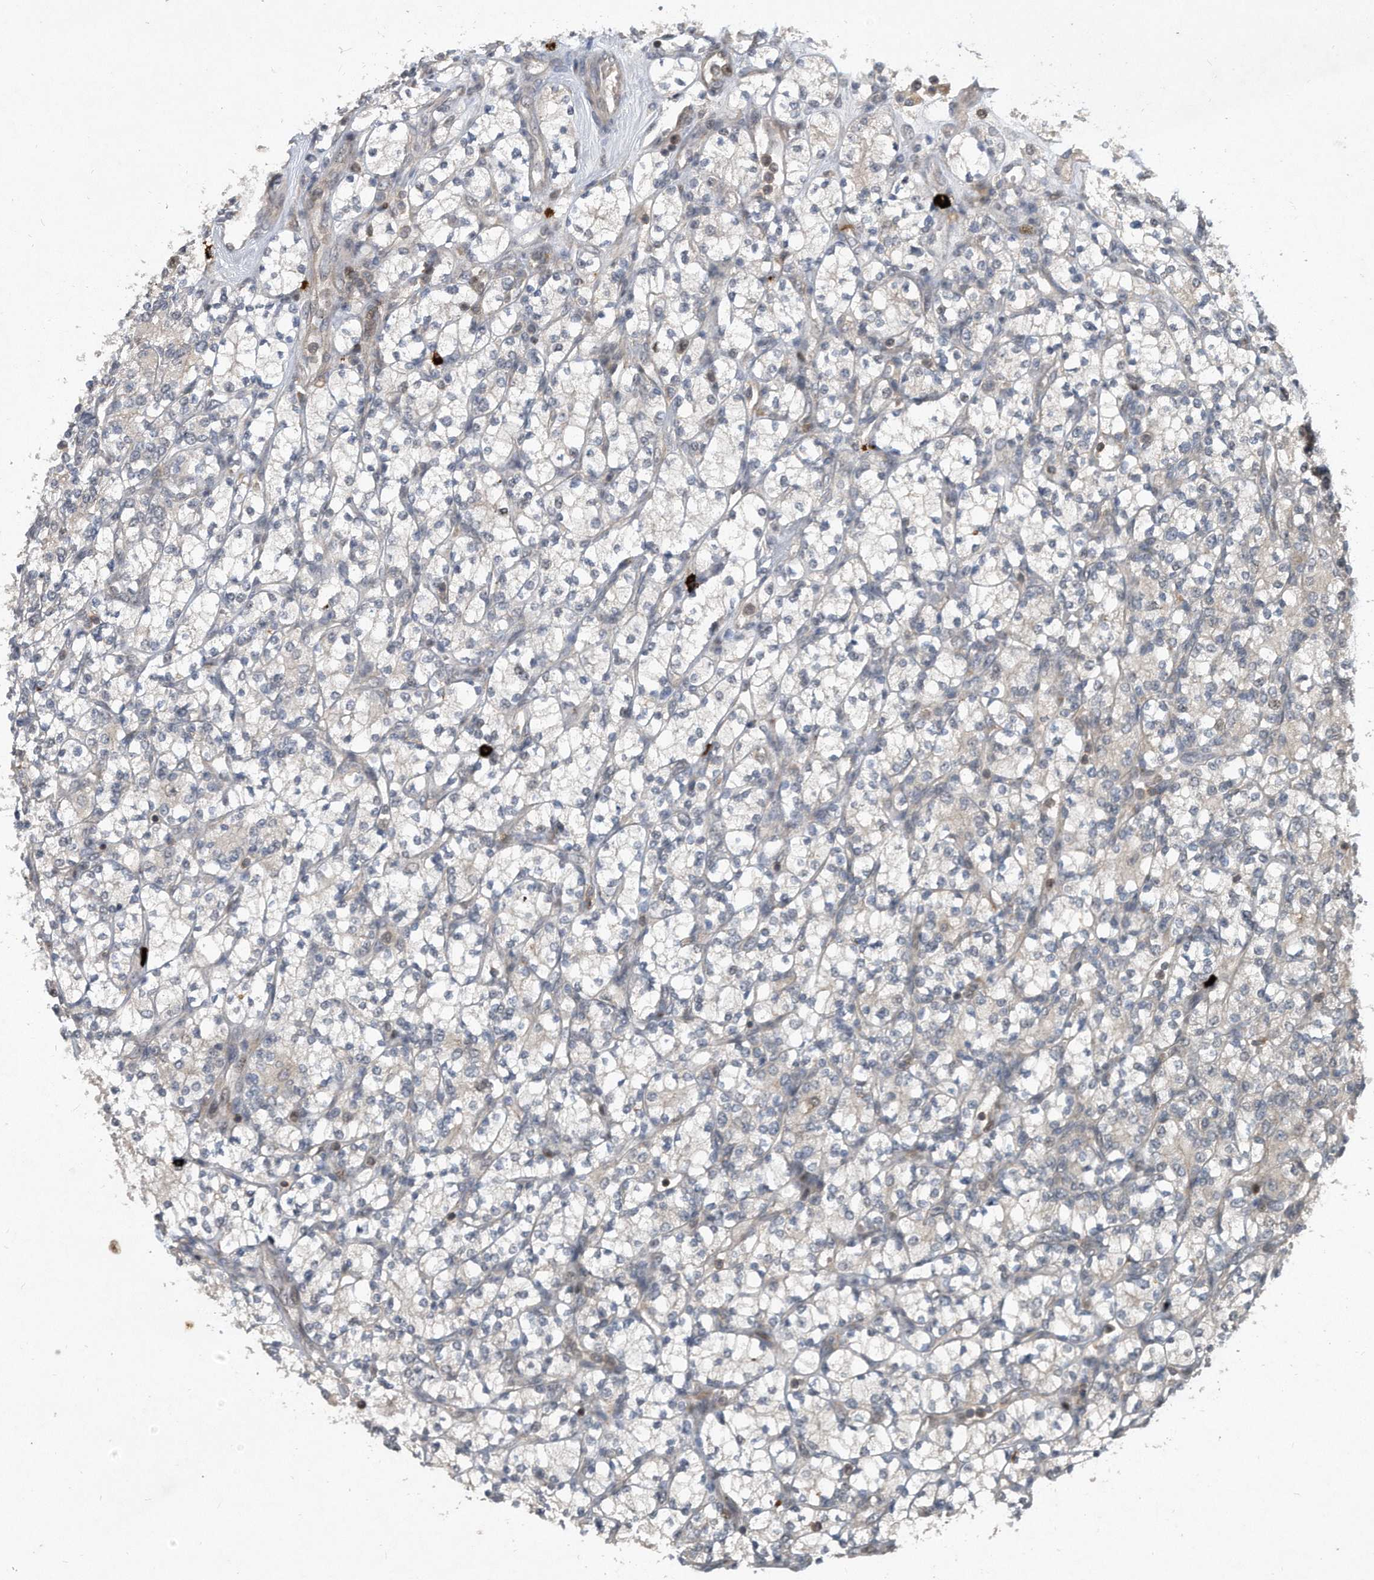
{"staining": {"intensity": "negative", "quantity": "none", "location": "none"}, "tissue": "renal cancer", "cell_type": "Tumor cells", "image_type": "cancer", "snomed": [{"axis": "morphology", "description": "Adenocarcinoma, NOS"}, {"axis": "topography", "description": "Kidney"}], "caption": "Renal adenocarcinoma stained for a protein using immunohistochemistry displays no positivity tumor cells.", "gene": "PGBD2", "patient": {"sex": "male", "age": 77}}